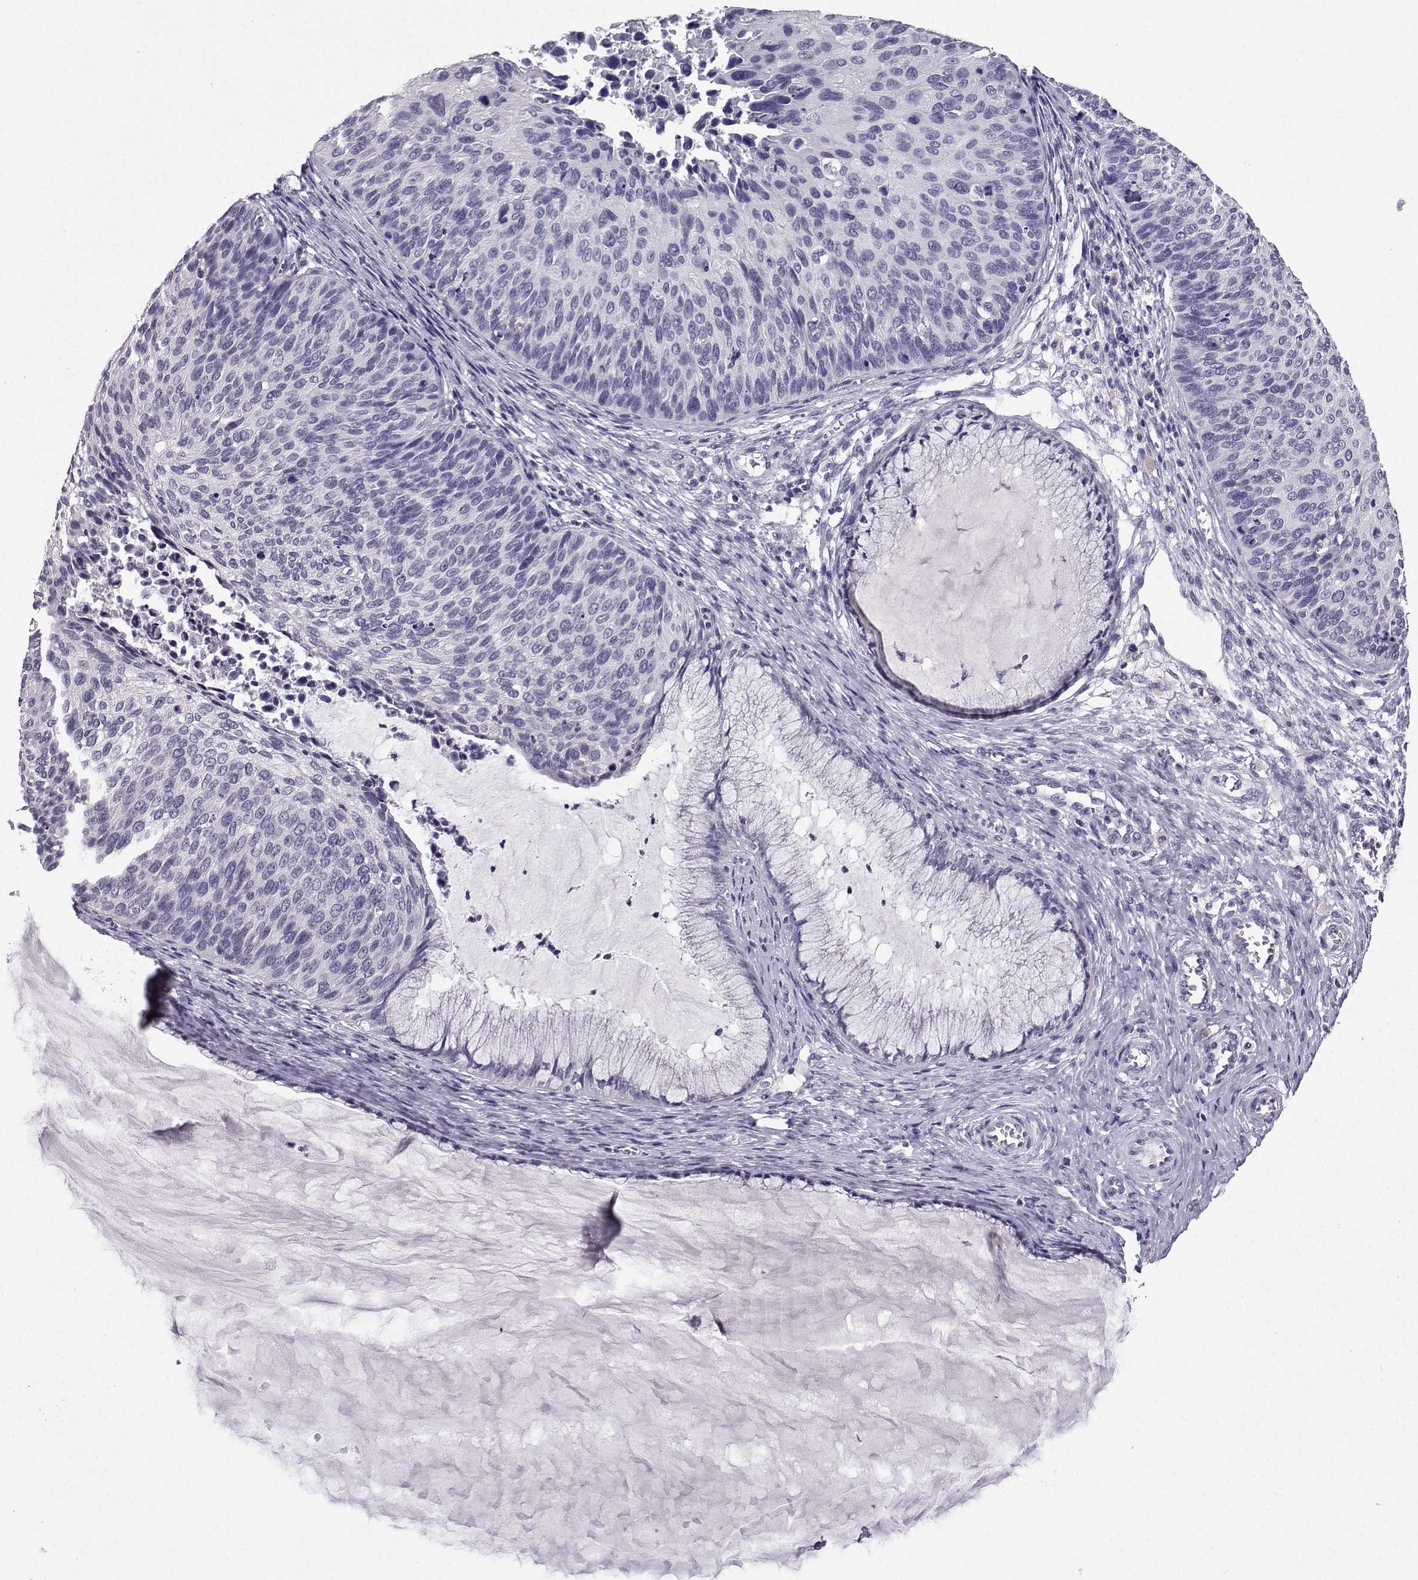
{"staining": {"intensity": "negative", "quantity": "none", "location": "none"}, "tissue": "cervical cancer", "cell_type": "Tumor cells", "image_type": "cancer", "snomed": [{"axis": "morphology", "description": "Squamous cell carcinoma, NOS"}, {"axis": "topography", "description": "Cervix"}], "caption": "The micrograph demonstrates no significant staining in tumor cells of cervical cancer.", "gene": "SPAG11B", "patient": {"sex": "female", "age": 36}}